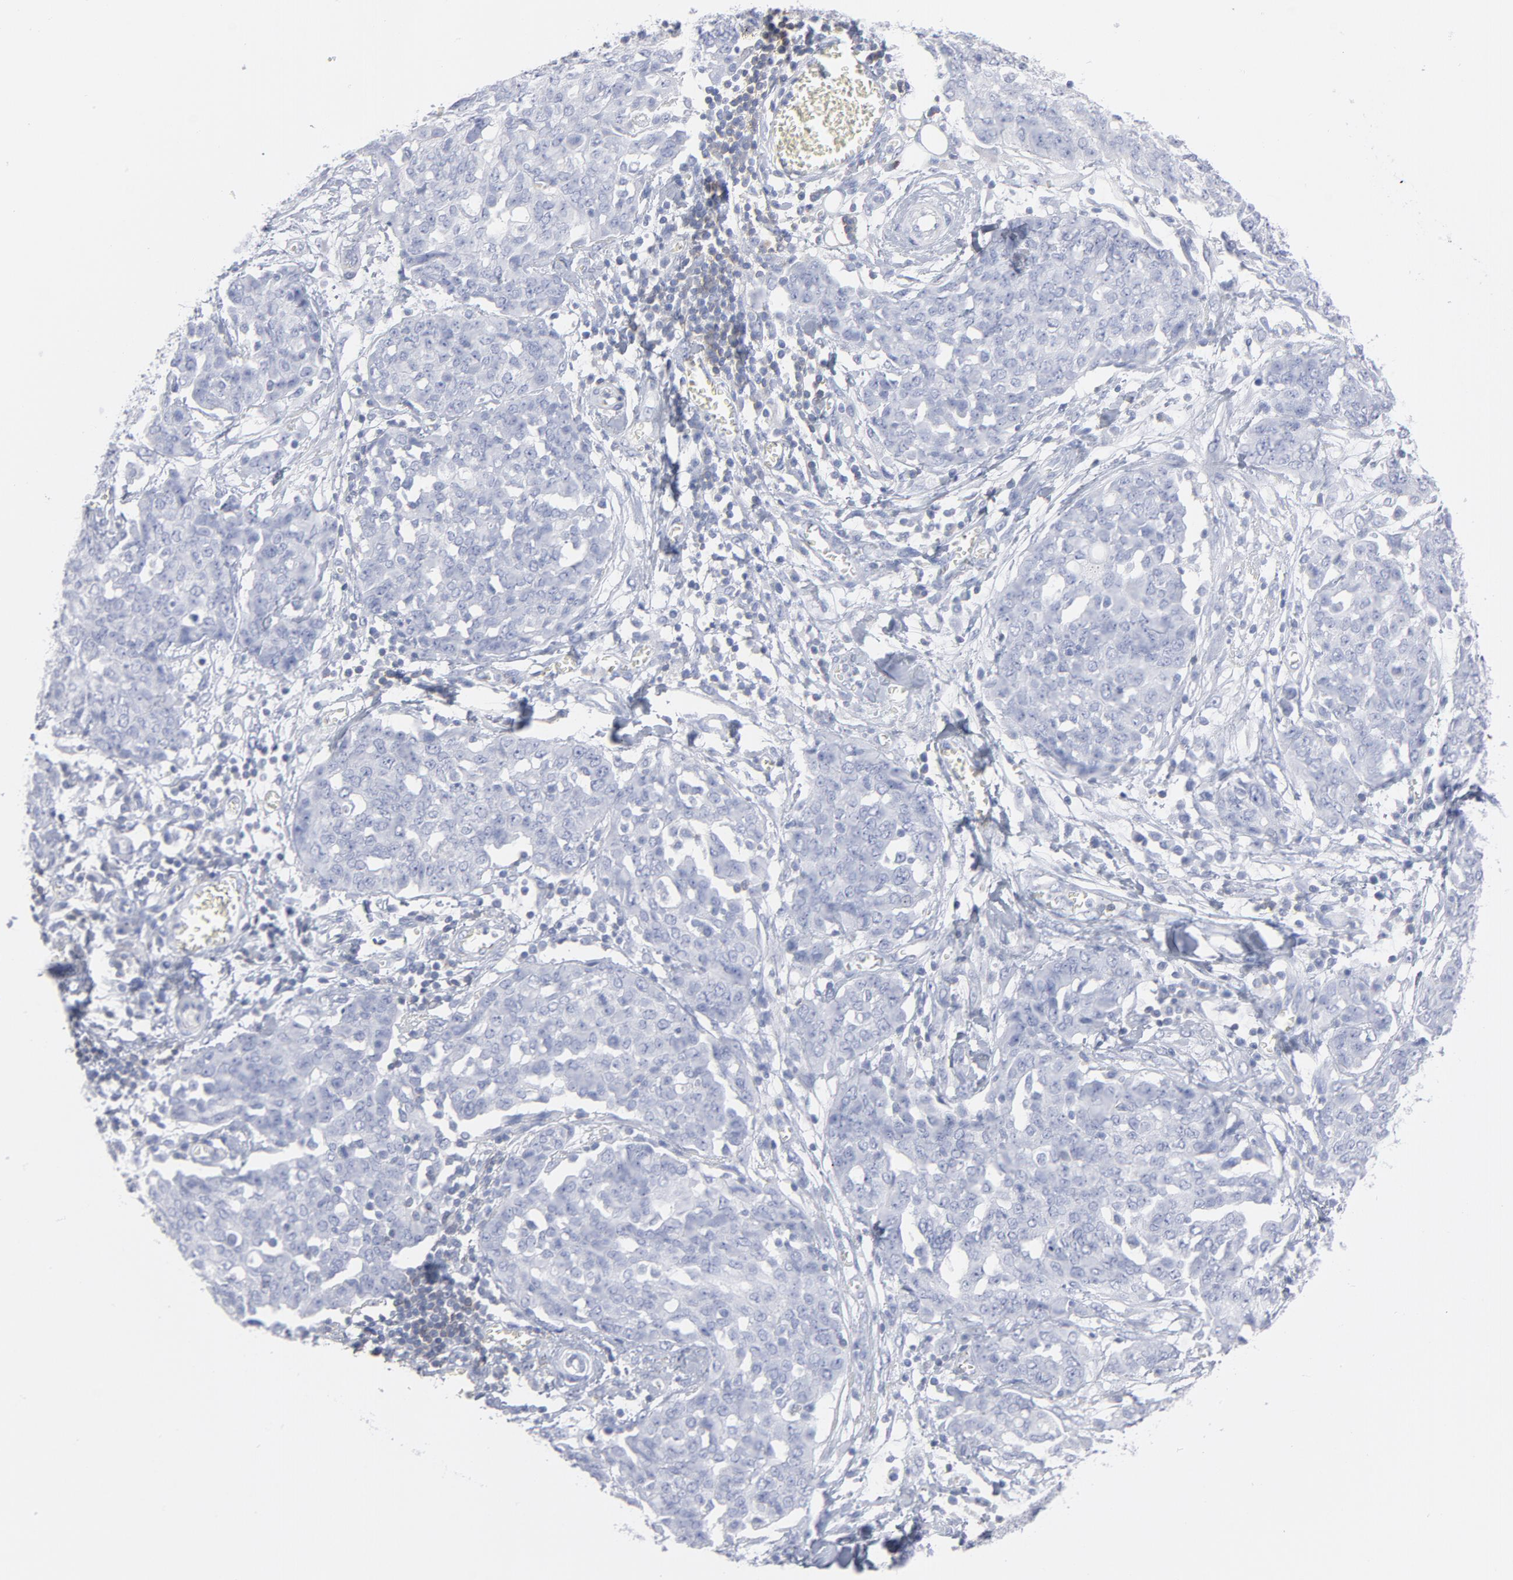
{"staining": {"intensity": "negative", "quantity": "none", "location": "none"}, "tissue": "ovarian cancer", "cell_type": "Tumor cells", "image_type": "cancer", "snomed": [{"axis": "morphology", "description": "Cystadenocarcinoma, serous, NOS"}, {"axis": "topography", "description": "Soft tissue"}, {"axis": "topography", "description": "Ovary"}], "caption": "DAB (3,3'-diaminobenzidine) immunohistochemical staining of human ovarian cancer (serous cystadenocarcinoma) exhibits no significant expression in tumor cells.", "gene": "P2RY8", "patient": {"sex": "female", "age": 57}}